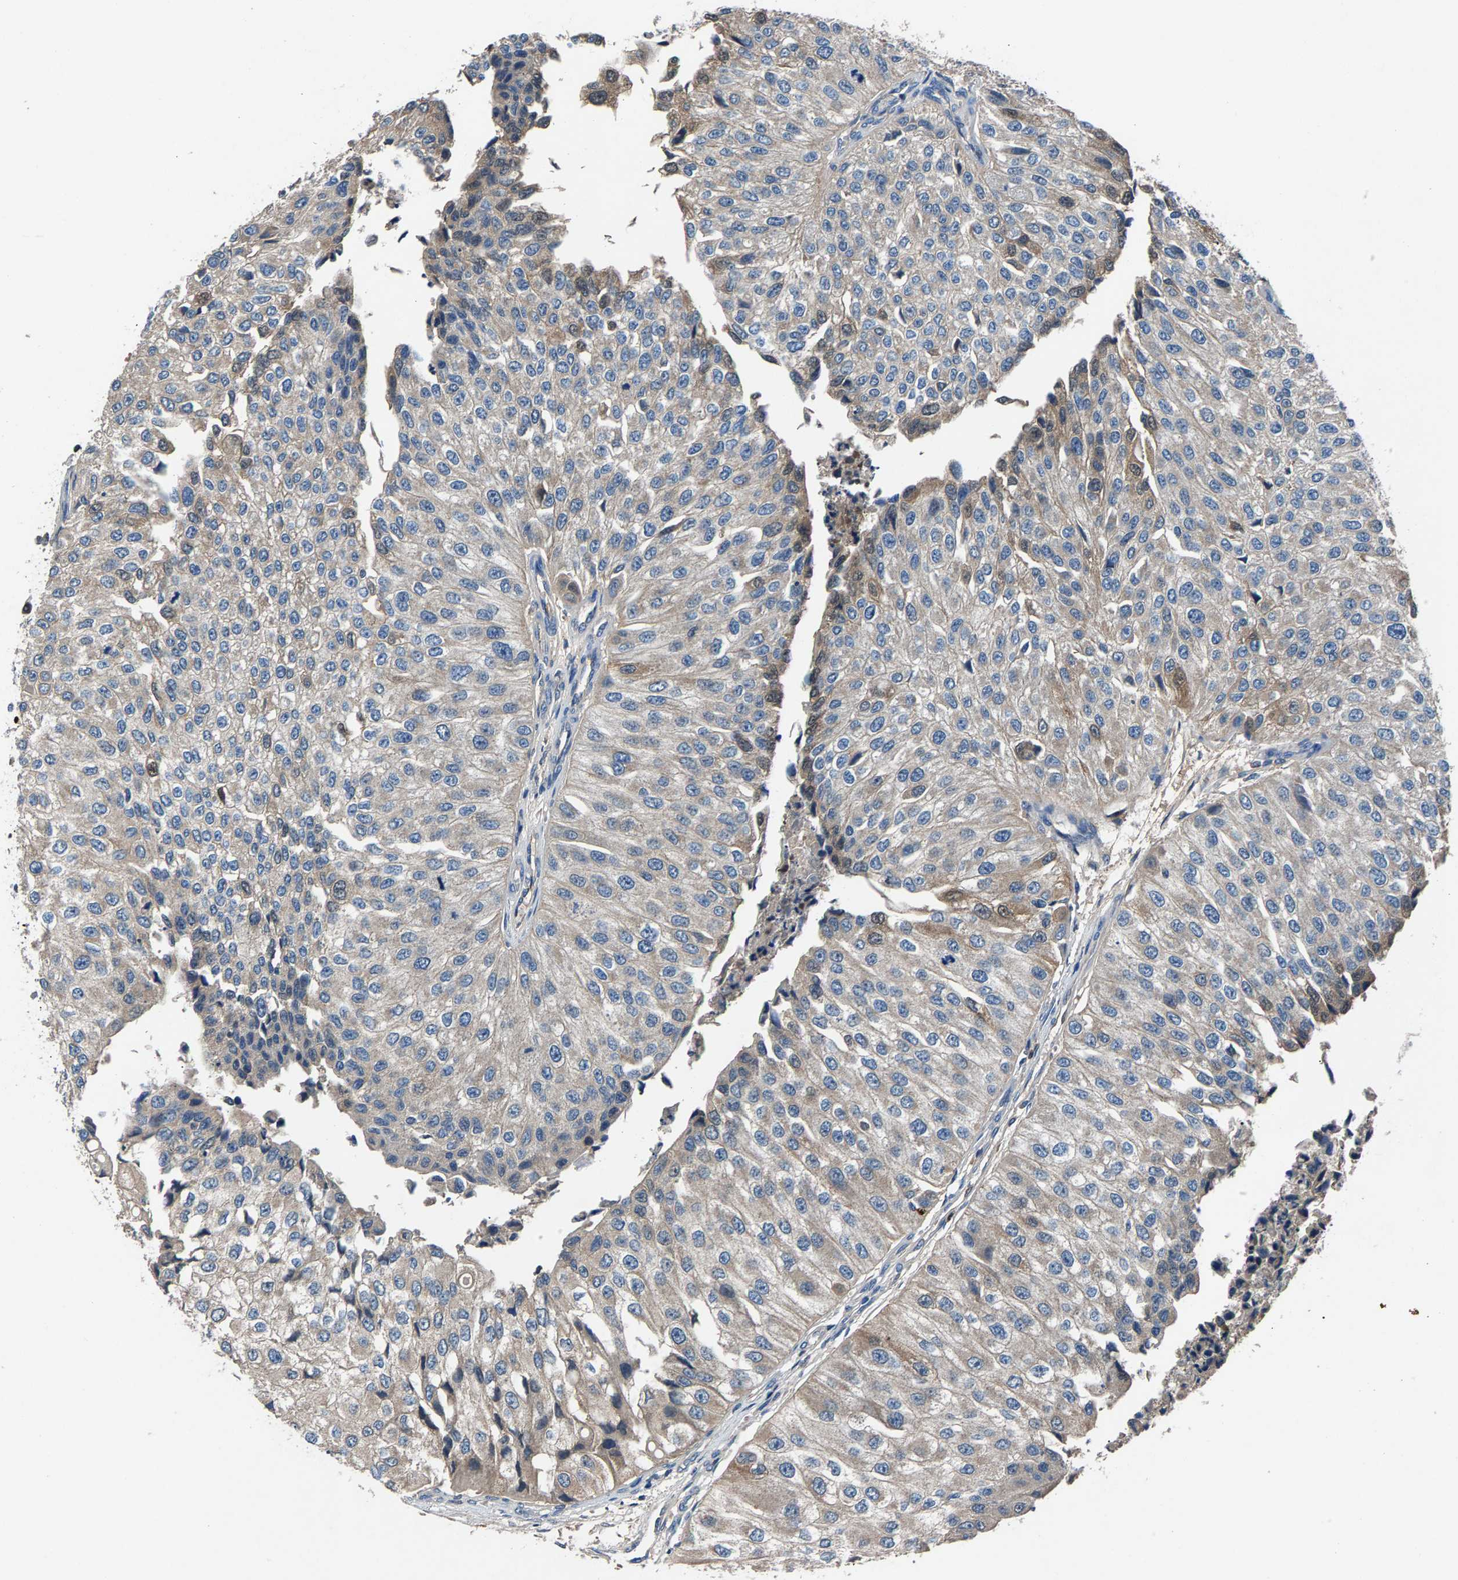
{"staining": {"intensity": "moderate", "quantity": "25%-75%", "location": "cytoplasmic/membranous"}, "tissue": "urothelial cancer", "cell_type": "Tumor cells", "image_type": "cancer", "snomed": [{"axis": "morphology", "description": "Urothelial carcinoma, High grade"}, {"axis": "topography", "description": "Kidney"}, {"axis": "topography", "description": "Urinary bladder"}], "caption": "Human urothelial cancer stained for a protein (brown) demonstrates moderate cytoplasmic/membranous positive staining in about 25%-75% of tumor cells.", "gene": "PRXL2C", "patient": {"sex": "male", "age": 77}}